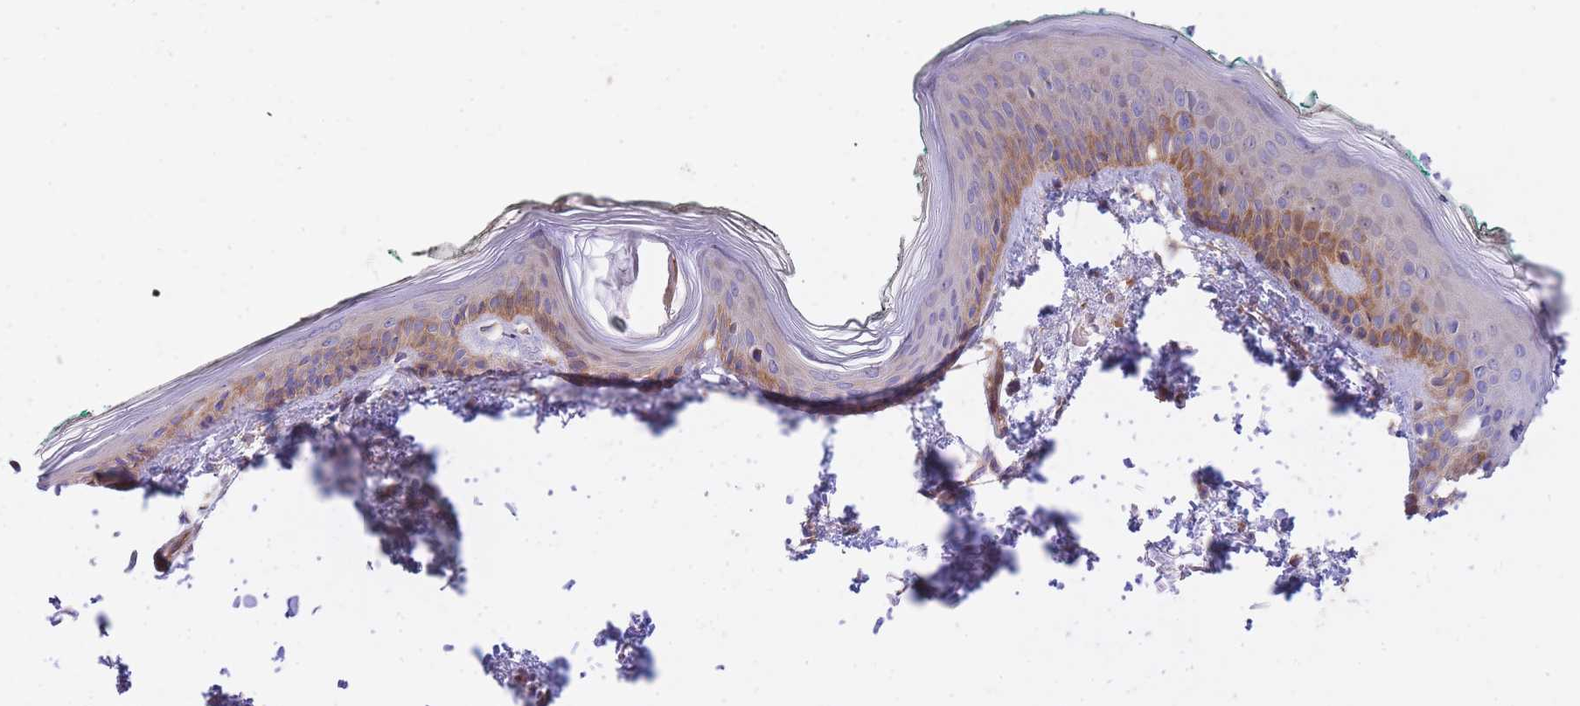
{"staining": {"intensity": "moderate", "quantity": ">75%", "location": "cytoplasmic/membranous"}, "tissue": "skin", "cell_type": "Fibroblasts", "image_type": "normal", "snomed": [{"axis": "morphology", "description": "Normal tissue, NOS"}, {"axis": "morphology", "description": "Malignant melanoma, NOS"}, {"axis": "topography", "description": "Skin"}], "caption": "Protein staining shows moderate cytoplasmic/membranous positivity in about >75% of fibroblasts in benign skin.", "gene": "CHAC1", "patient": {"sex": "male", "age": 62}}